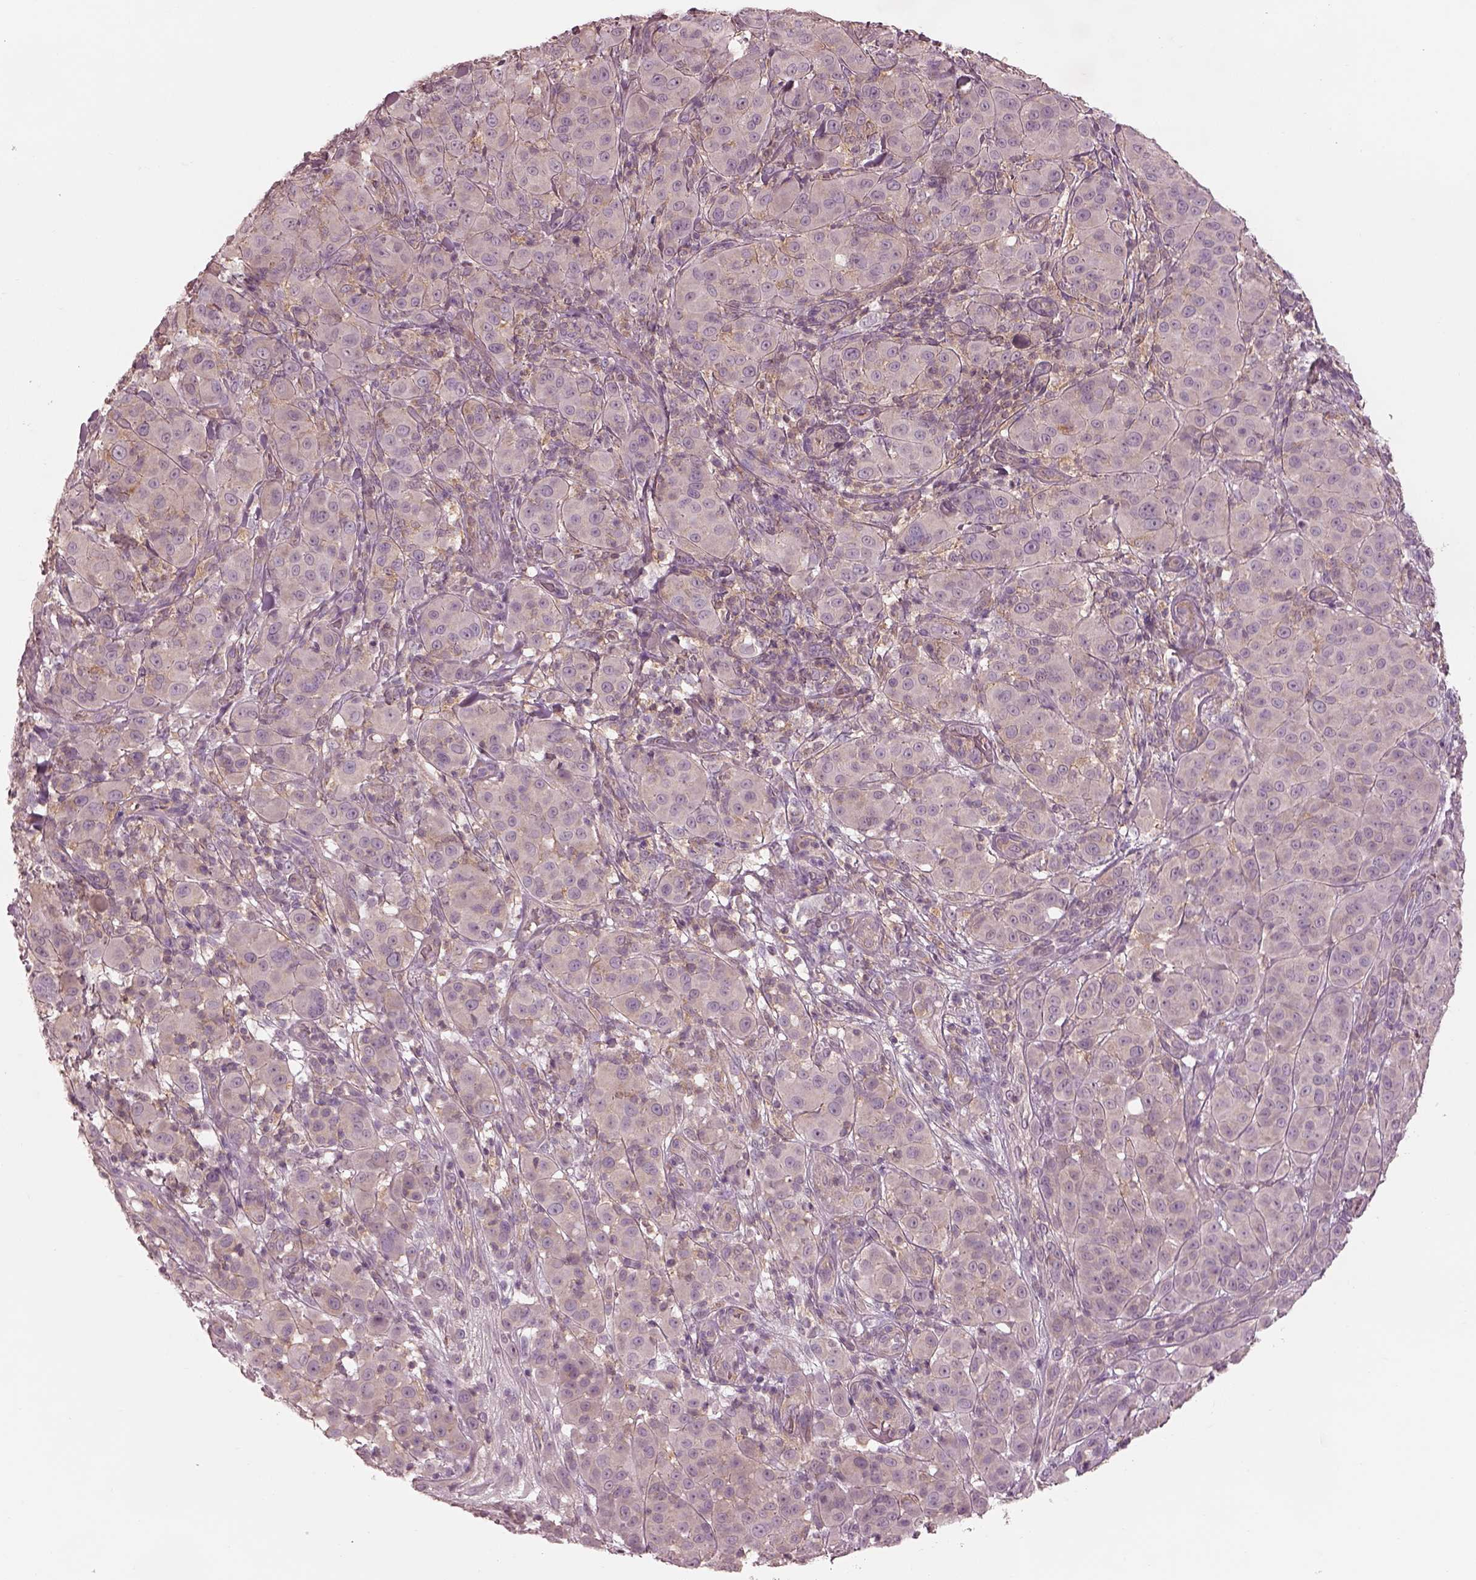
{"staining": {"intensity": "negative", "quantity": "none", "location": "none"}, "tissue": "melanoma", "cell_type": "Tumor cells", "image_type": "cancer", "snomed": [{"axis": "morphology", "description": "Malignant melanoma, NOS"}, {"axis": "topography", "description": "Skin"}], "caption": "This is an immunohistochemistry (IHC) photomicrograph of malignant melanoma. There is no staining in tumor cells.", "gene": "PRKACG", "patient": {"sex": "female", "age": 87}}